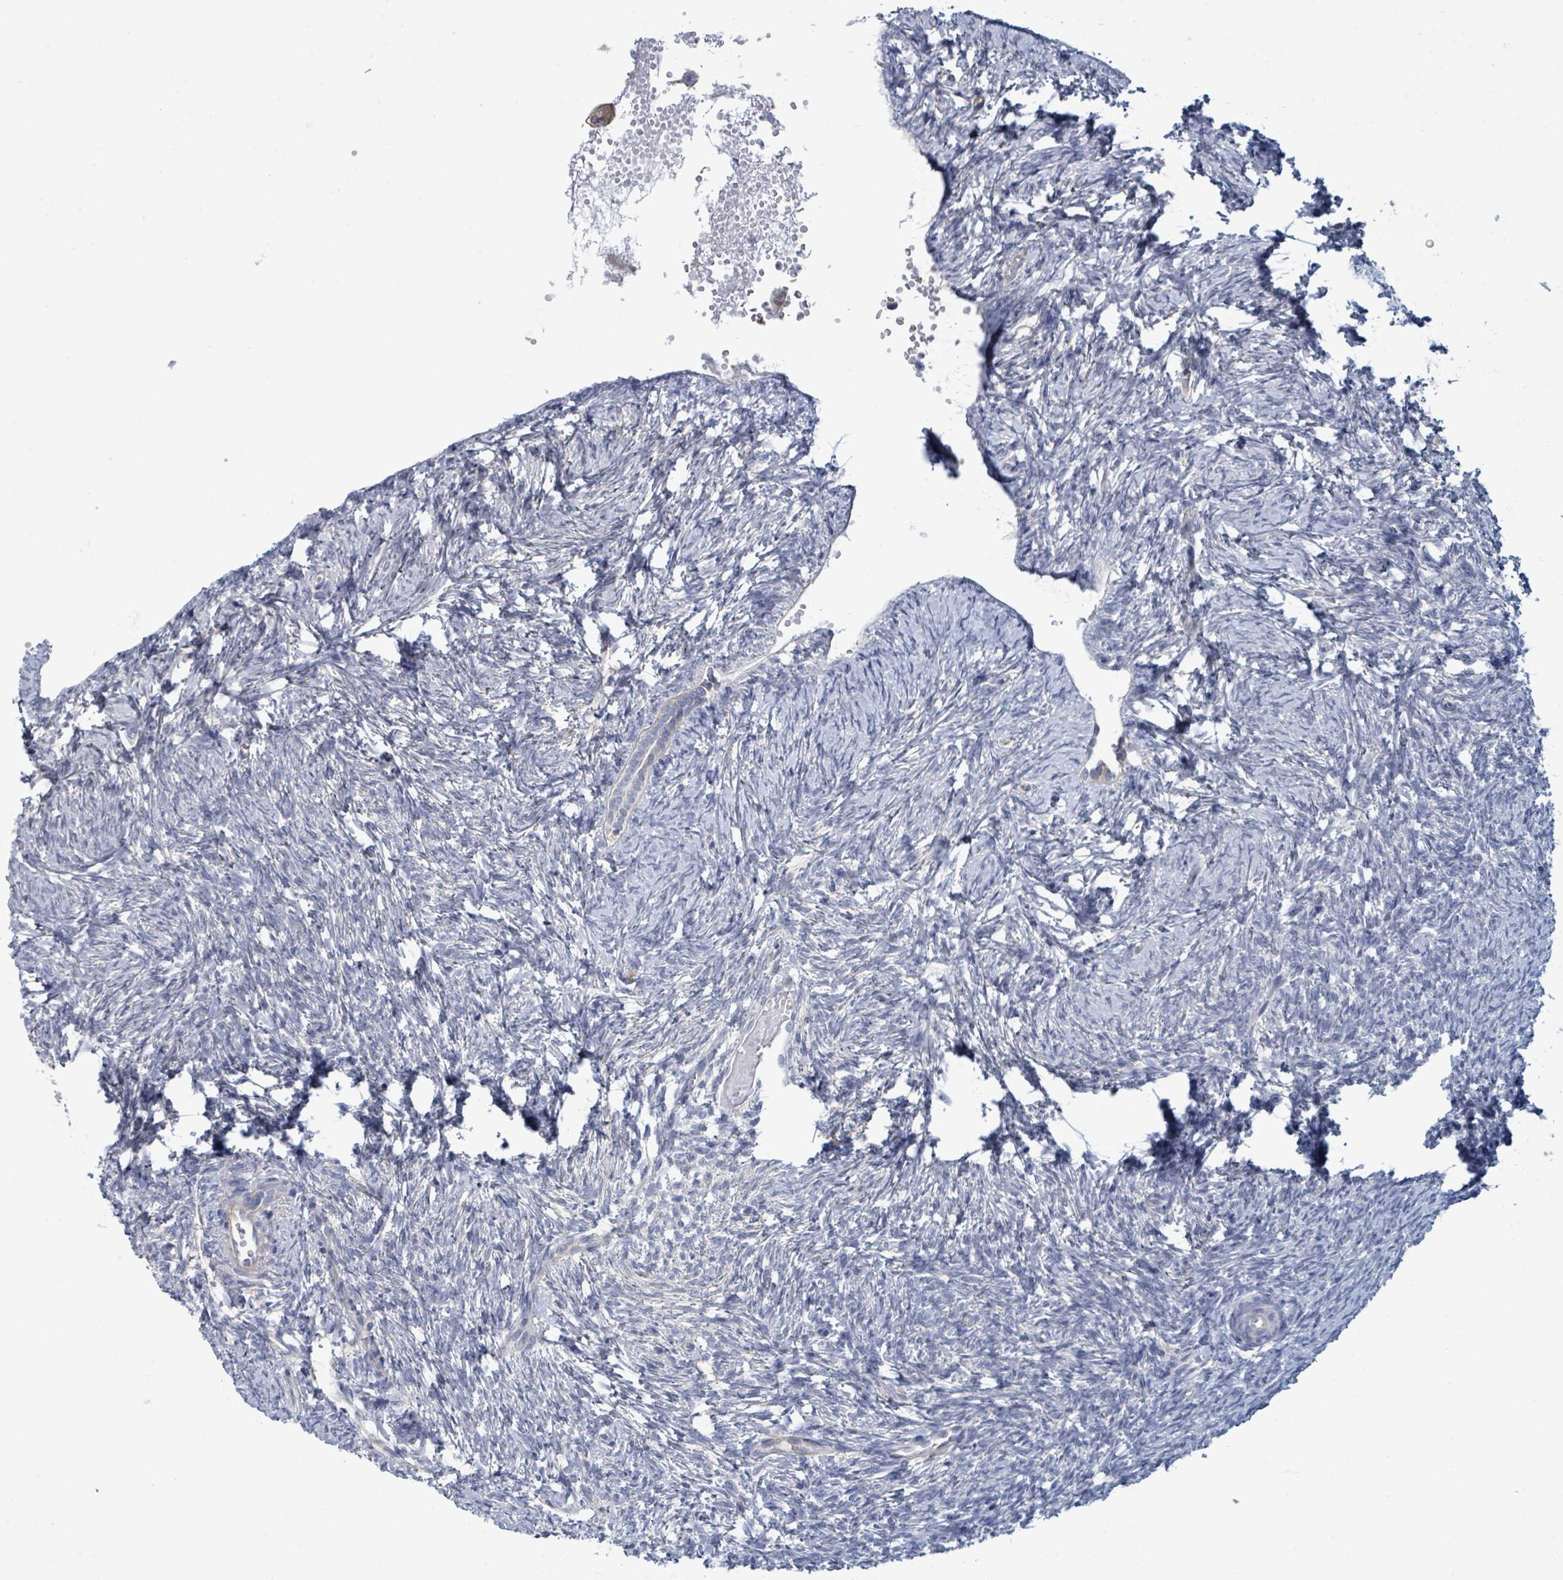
{"staining": {"intensity": "negative", "quantity": "none", "location": "none"}, "tissue": "ovary", "cell_type": "Follicle cells", "image_type": "normal", "snomed": [{"axis": "morphology", "description": "Normal tissue, NOS"}, {"axis": "topography", "description": "Ovary"}], "caption": "This histopathology image is of normal ovary stained with immunohistochemistry to label a protein in brown with the nuclei are counter-stained blue. There is no positivity in follicle cells.", "gene": "COL13A1", "patient": {"sex": "female", "age": 51}}